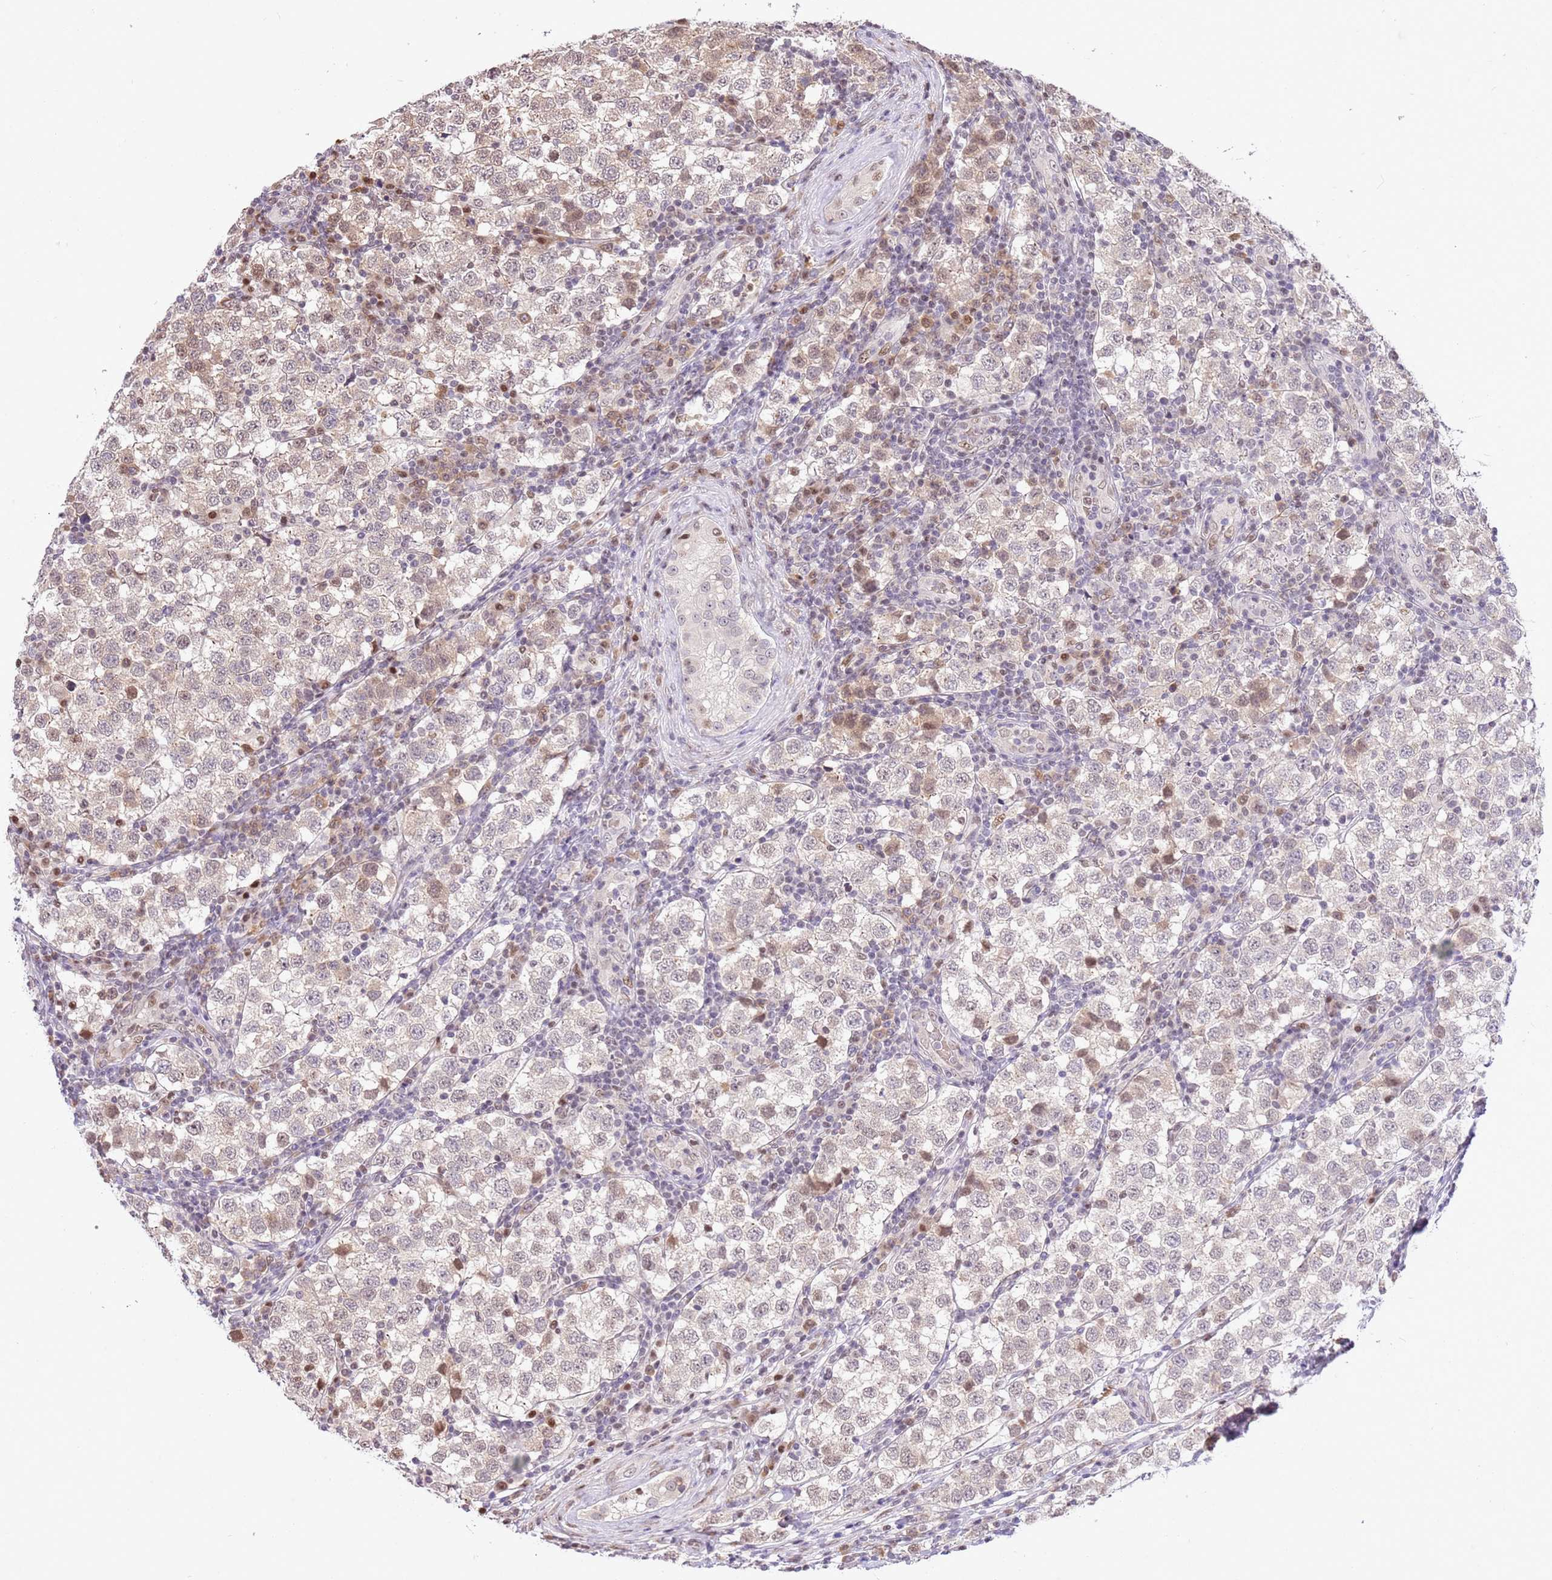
{"staining": {"intensity": "moderate", "quantity": "<25%", "location": "nuclear"}, "tissue": "testis cancer", "cell_type": "Tumor cells", "image_type": "cancer", "snomed": [{"axis": "morphology", "description": "Seminoma, NOS"}, {"axis": "topography", "description": "Testis"}], "caption": "The immunohistochemical stain highlights moderate nuclear staining in tumor cells of testis cancer (seminoma) tissue.", "gene": "RFK", "patient": {"sex": "male", "age": 34}}